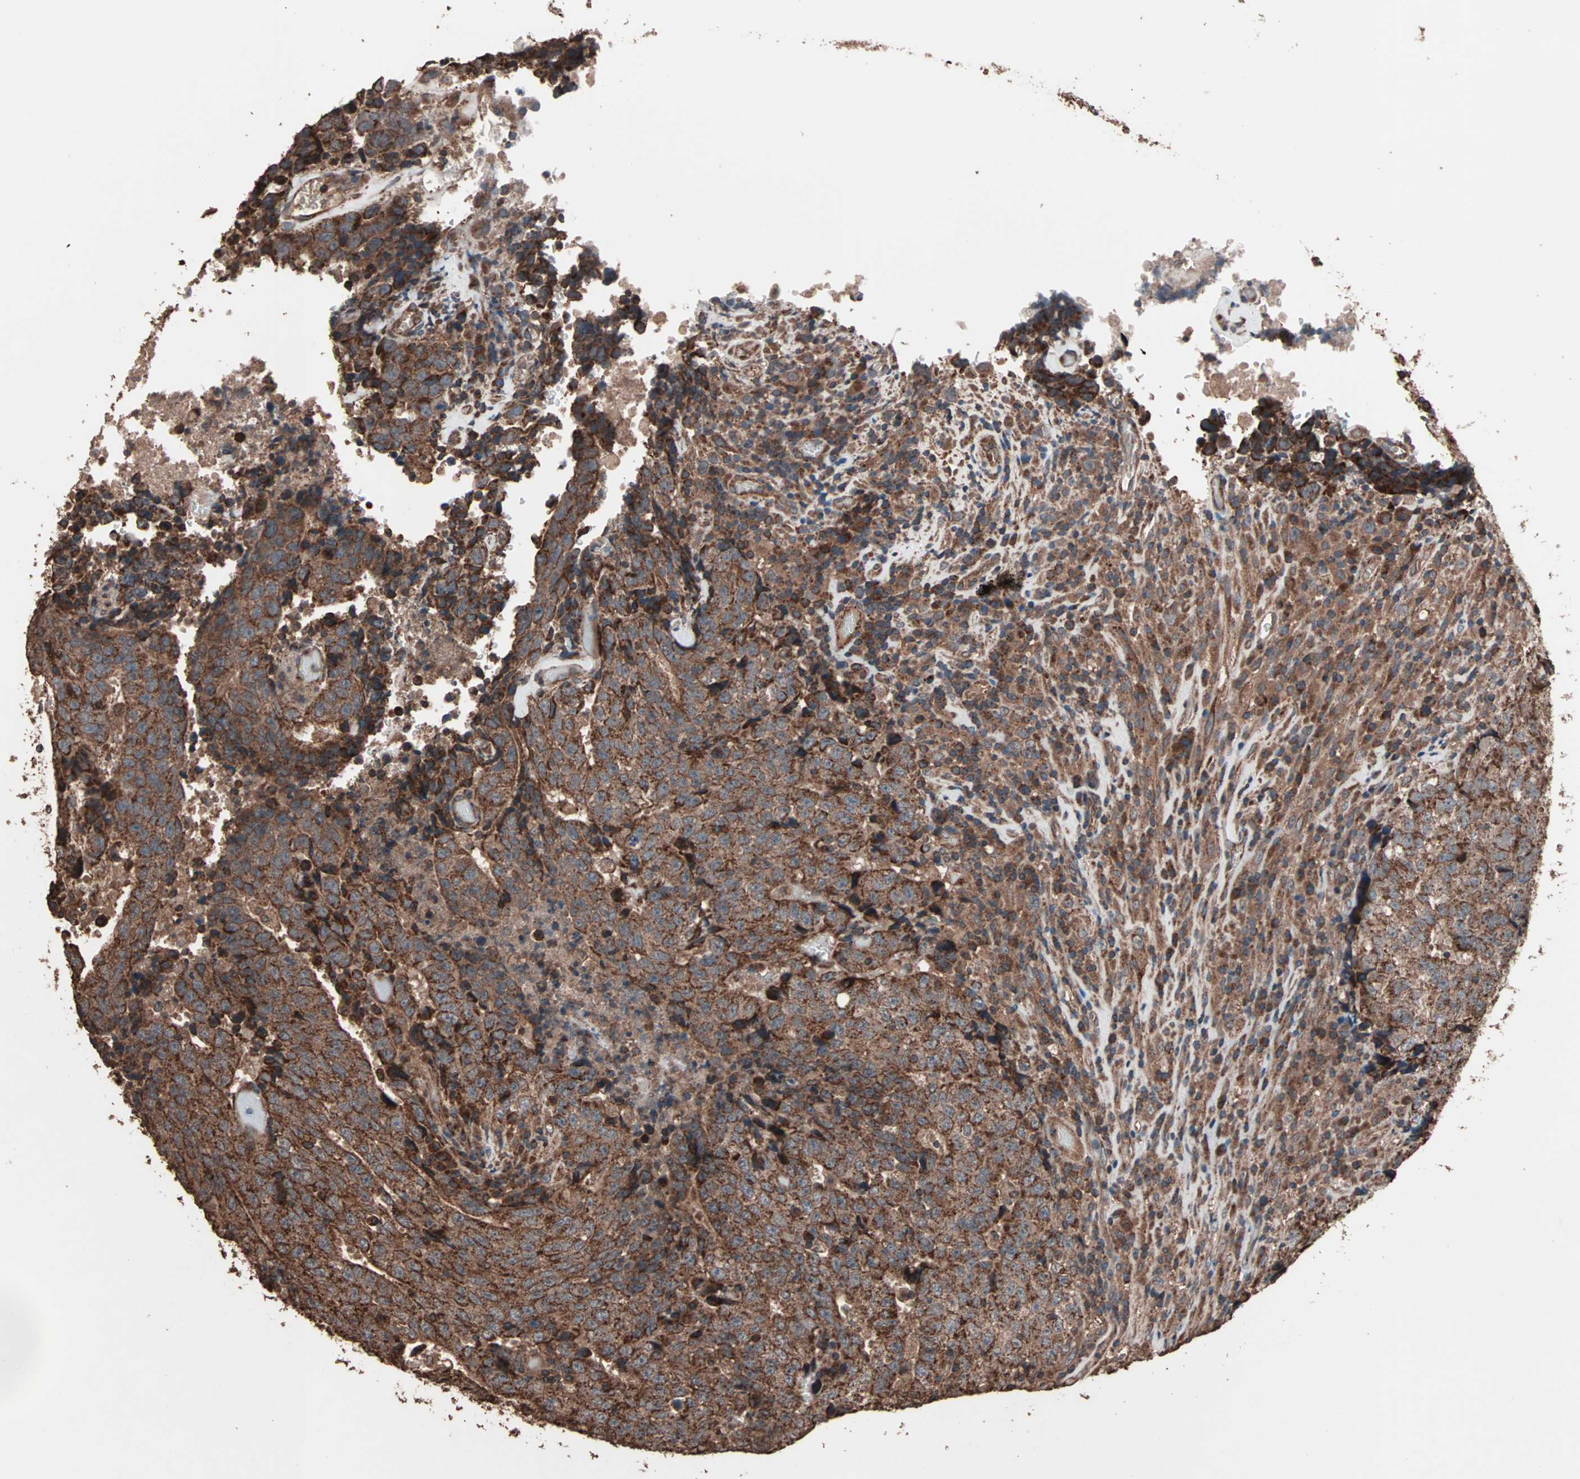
{"staining": {"intensity": "strong", "quantity": ">75%", "location": "cytoplasmic/membranous"}, "tissue": "testis cancer", "cell_type": "Tumor cells", "image_type": "cancer", "snomed": [{"axis": "morphology", "description": "Necrosis, NOS"}, {"axis": "morphology", "description": "Carcinoma, Embryonal, NOS"}, {"axis": "topography", "description": "Testis"}], "caption": "Approximately >75% of tumor cells in testis cancer show strong cytoplasmic/membranous protein positivity as visualized by brown immunohistochemical staining.", "gene": "MRPL2", "patient": {"sex": "male", "age": 19}}